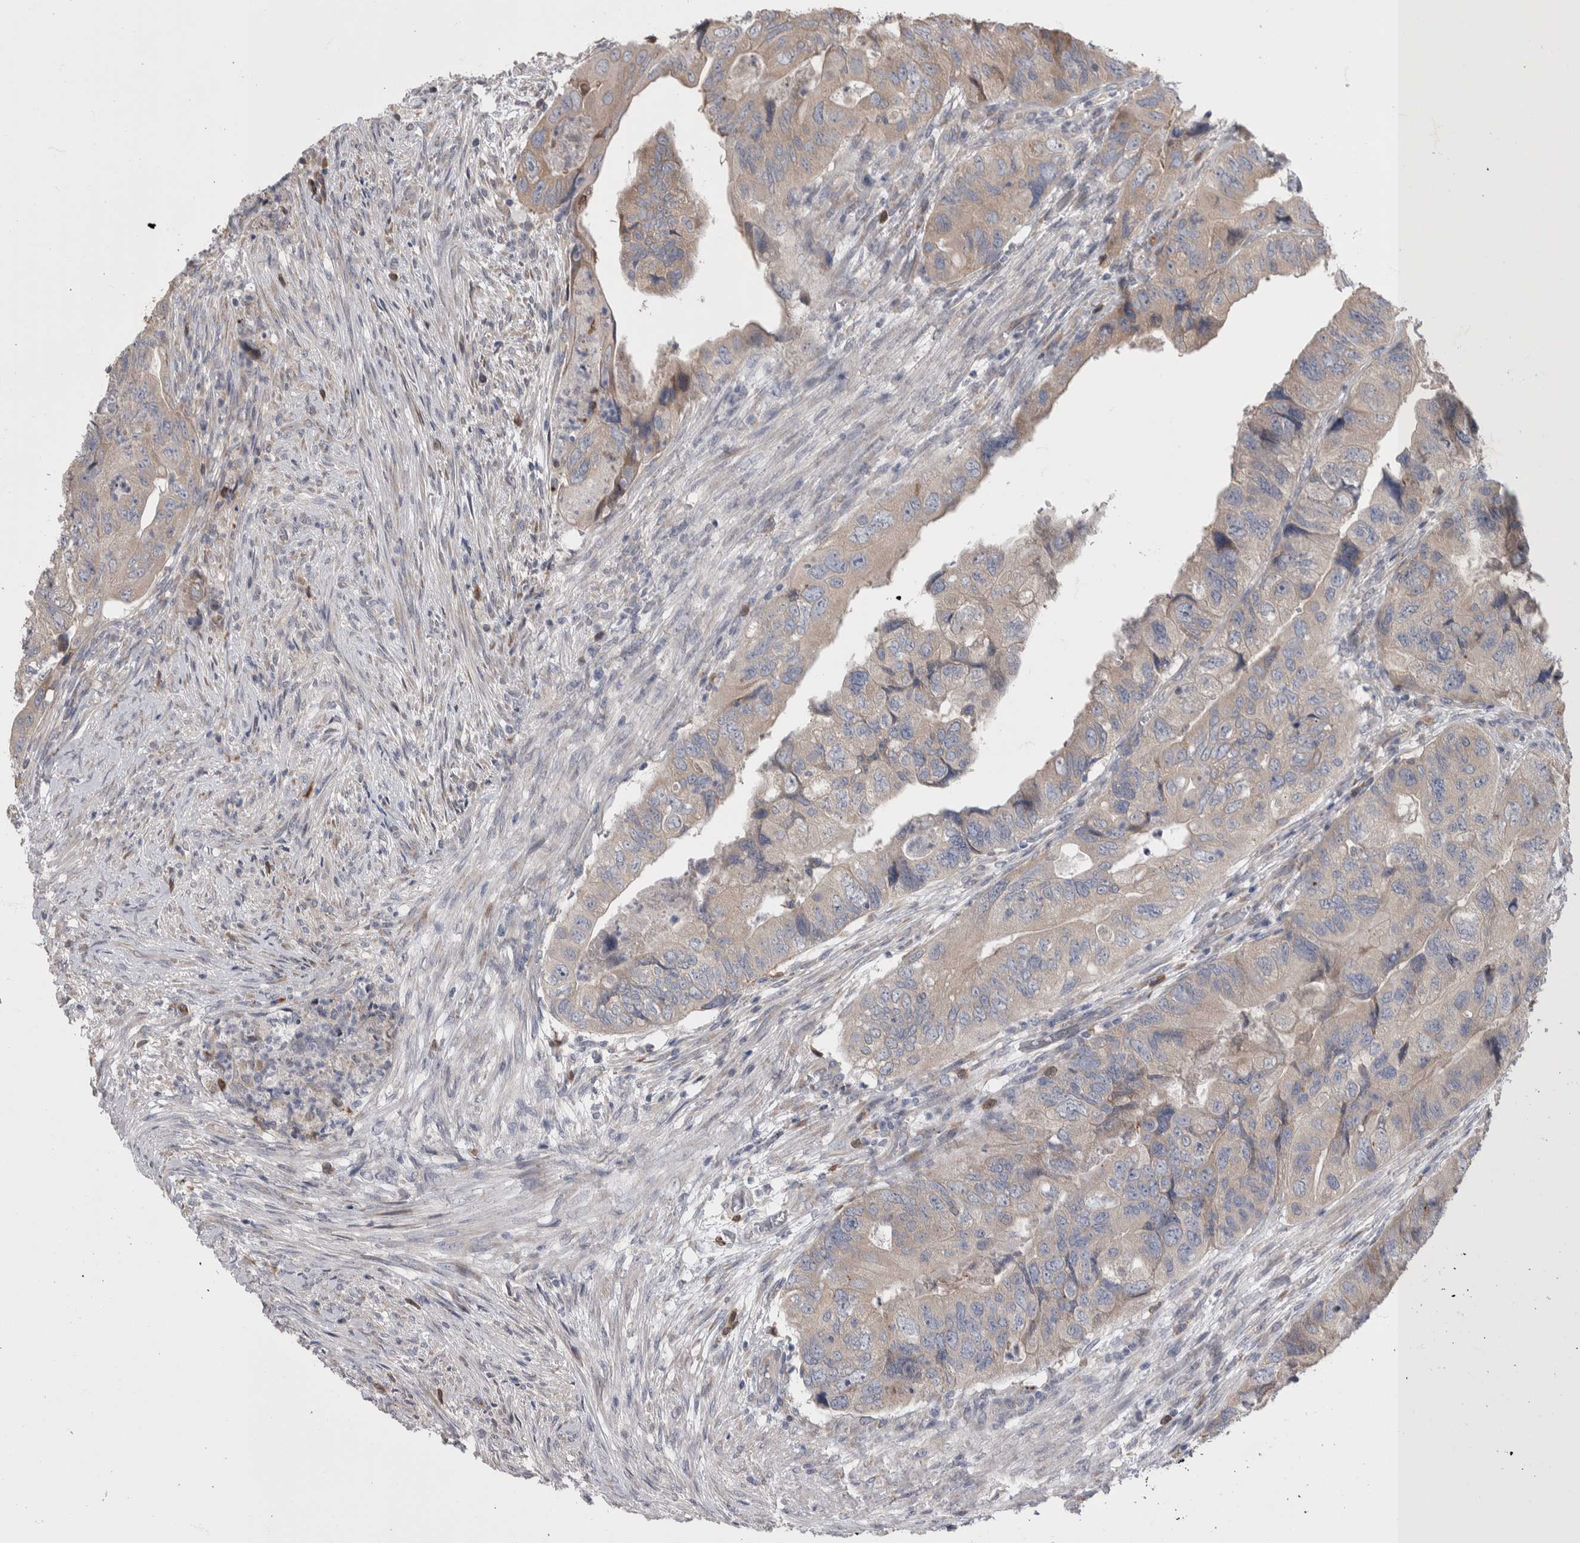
{"staining": {"intensity": "weak", "quantity": ">75%", "location": "cytoplasmic/membranous"}, "tissue": "colorectal cancer", "cell_type": "Tumor cells", "image_type": "cancer", "snomed": [{"axis": "morphology", "description": "Adenocarcinoma, NOS"}, {"axis": "topography", "description": "Rectum"}], "caption": "IHC micrograph of human colorectal adenocarcinoma stained for a protein (brown), which reveals low levels of weak cytoplasmic/membranous staining in approximately >75% of tumor cells.", "gene": "IBTK", "patient": {"sex": "male", "age": 63}}